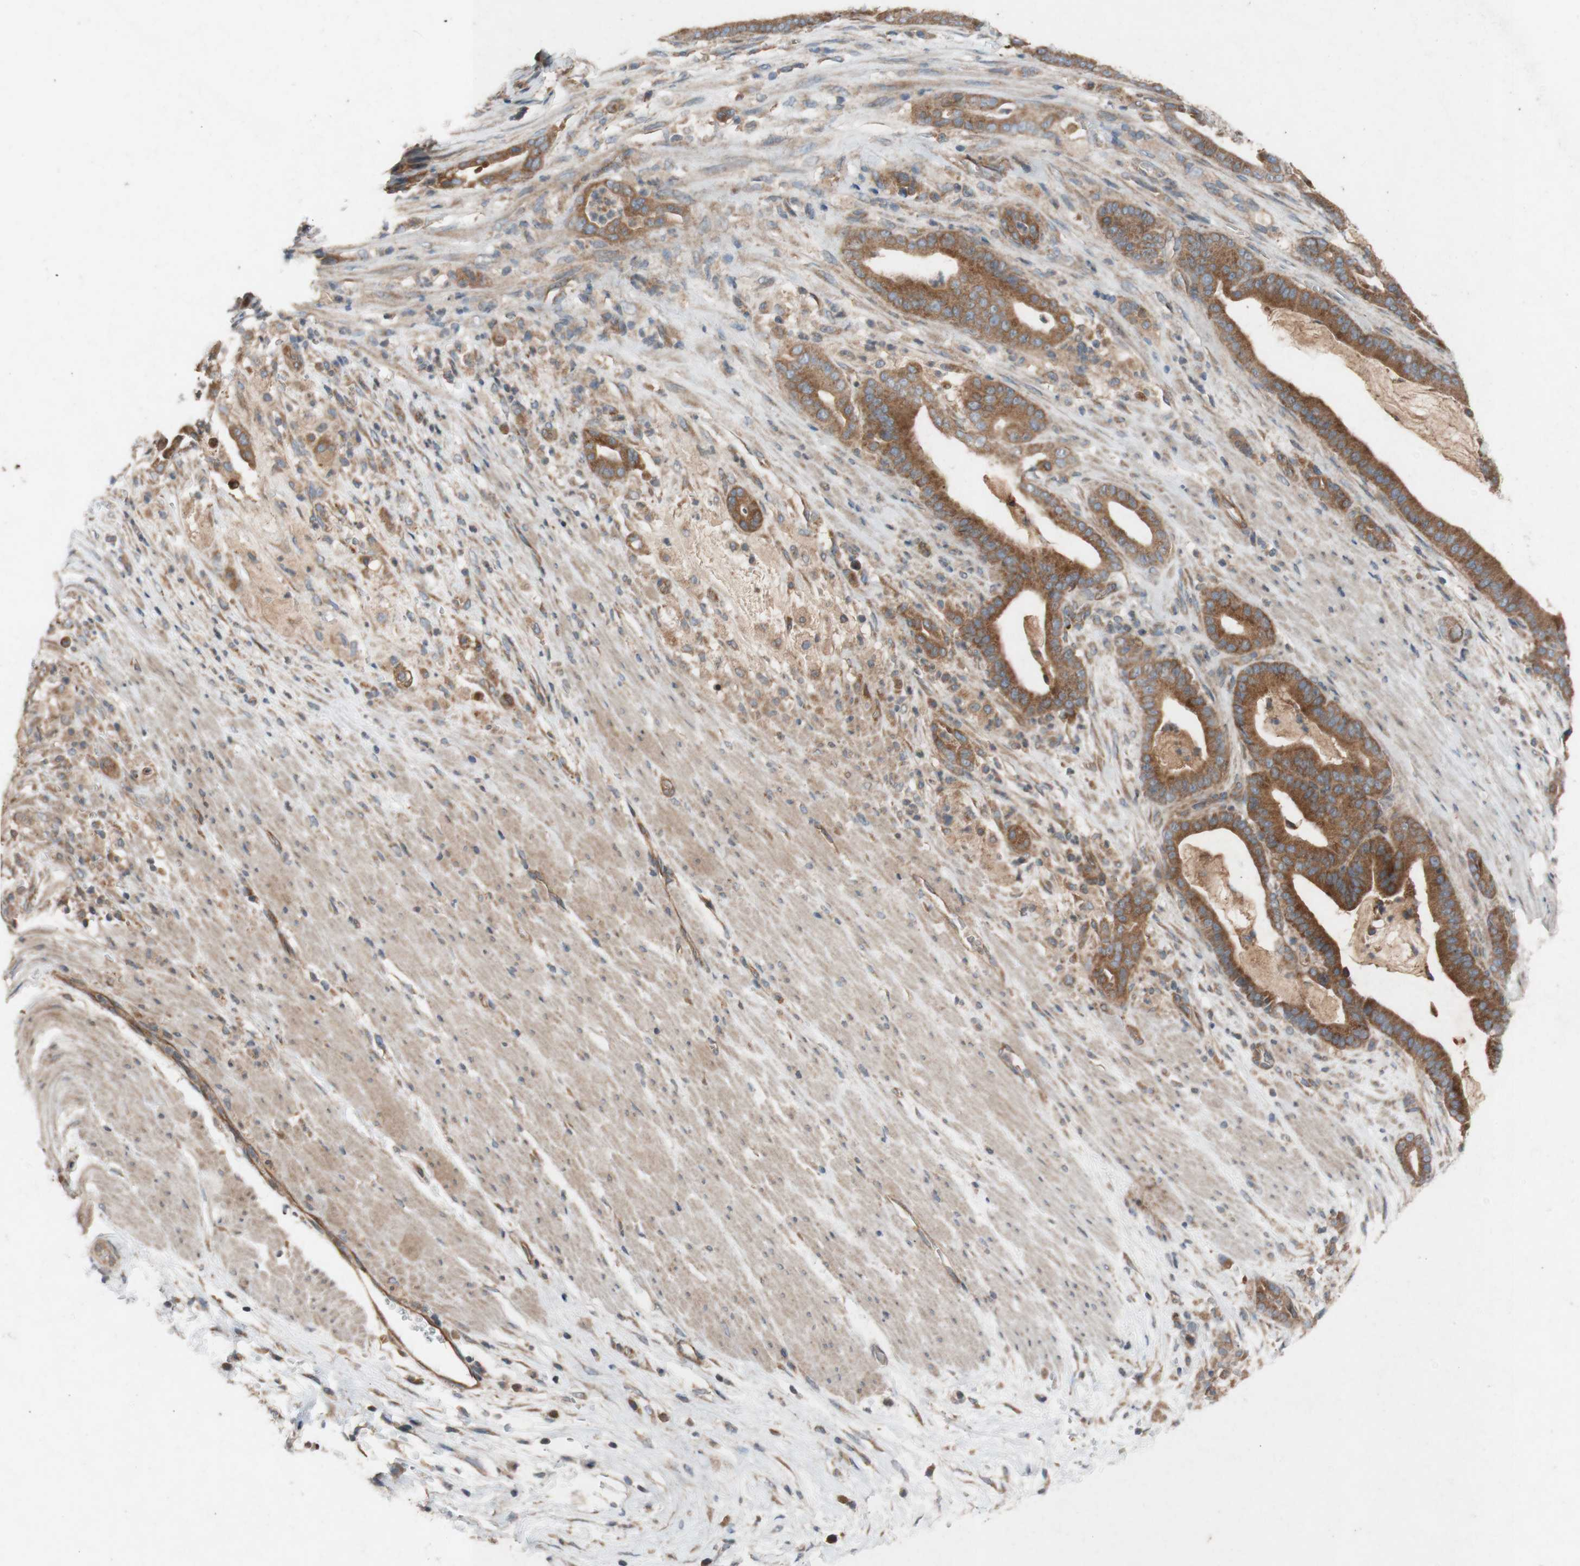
{"staining": {"intensity": "moderate", "quantity": ">75%", "location": "cytoplasmic/membranous"}, "tissue": "pancreatic cancer", "cell_type": "Tumor cells", "image_type": "cancer", "snomed": [{"axis": "morphology", "description": "Adenocarcinoma, NOS"}, {"axis": "topography", "description": "Pancreas"}], "caption": "A brown stain highlights moderate cytoplasmic/membranous expression of a protein in pancreatic cancer tumor cells. Nuclei are stained in blue.", "gene": "TST", "patient": {"sex": "male", "age": 63}}